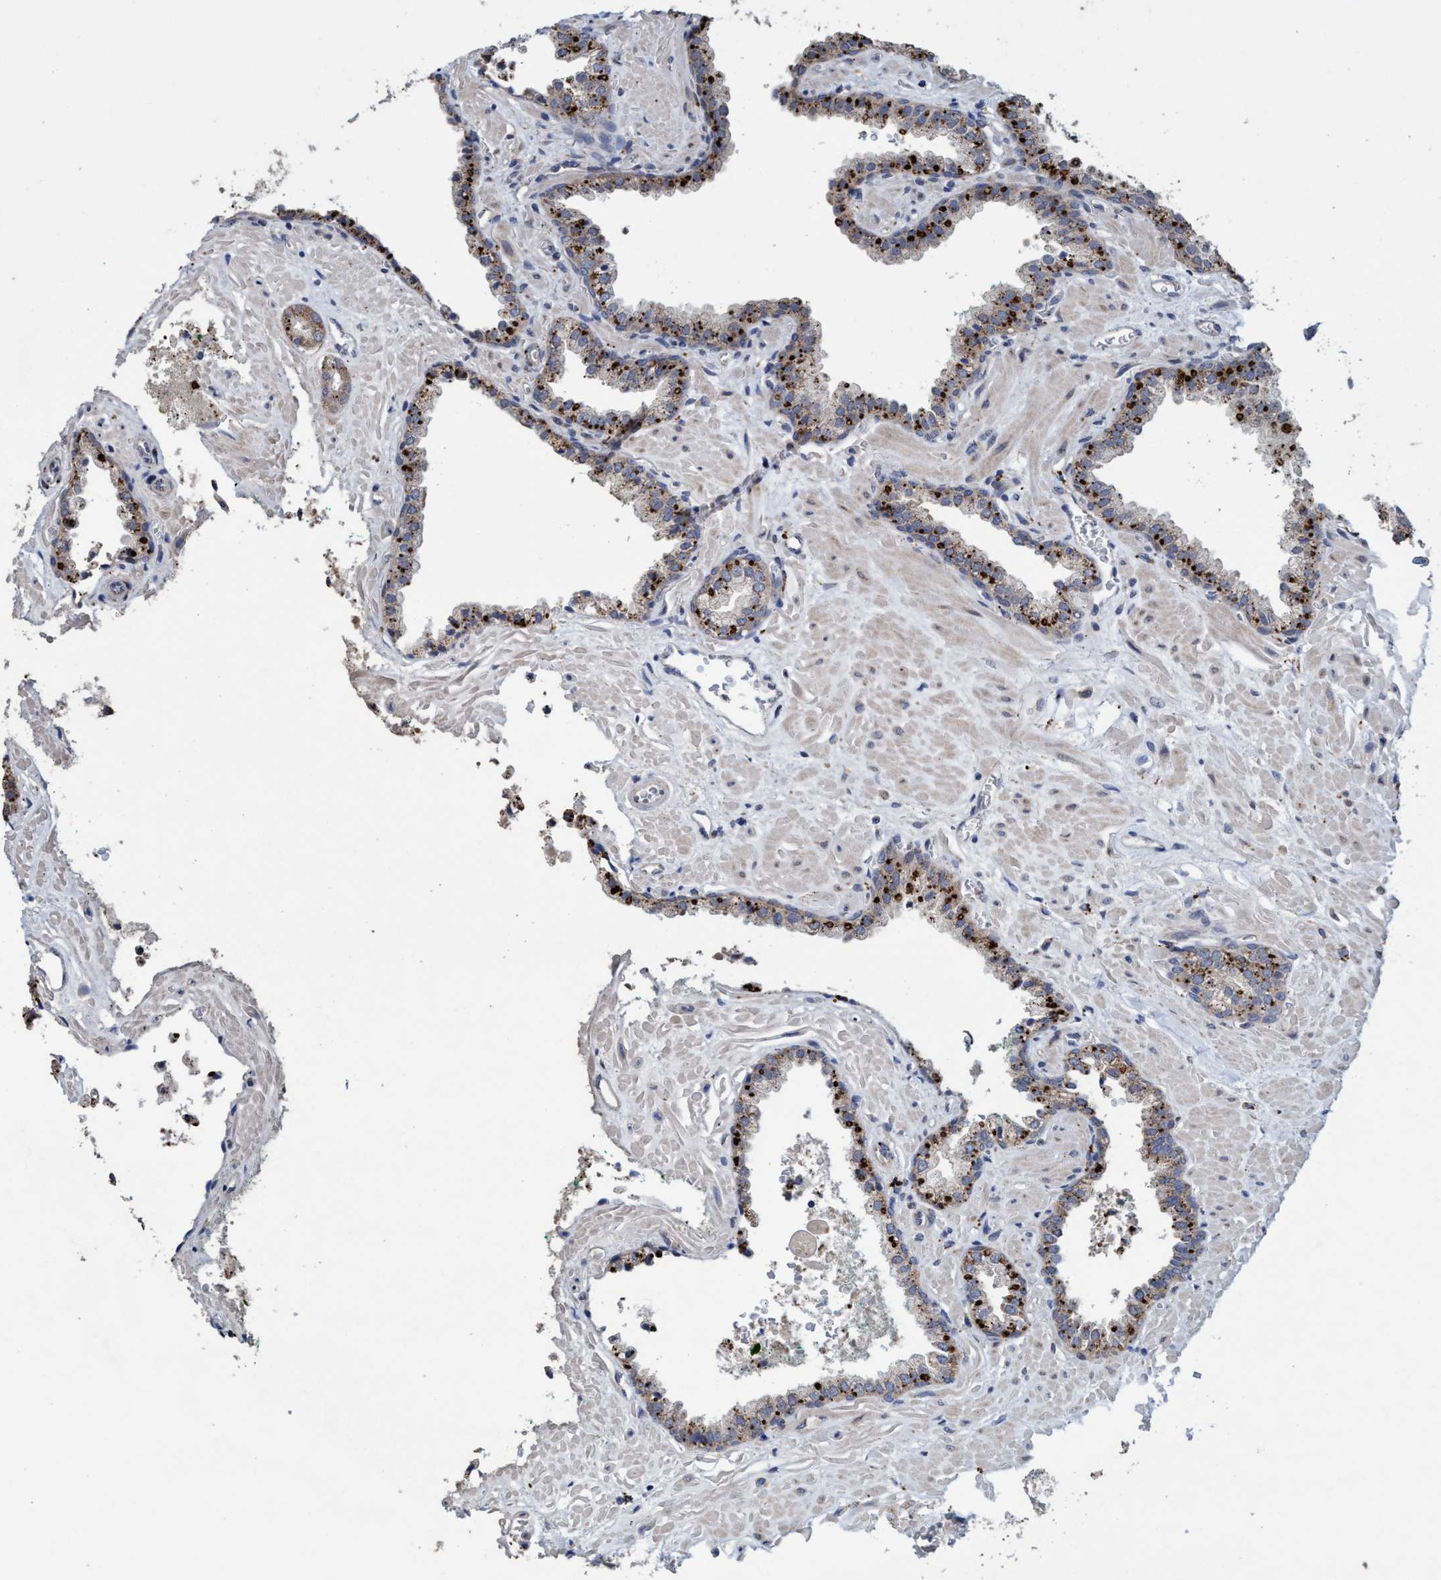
{"staining": {"intensity": "strong", "quantity": ">75%", "location": "cytoplasmic/membranous"}, "tissue": "prostate cancer", "cell_type": "Tumor cells", "image_type": "cancer", "snomed": [{"axis": "morphology", "description": "Adenocarcinoma, Low grade"}, {"axis": "topography", "description": "Prostate"}], "caption": "This photomicrograph displays immunohistochemistry (IHC) staining of adenocarcinoma (low-grade) (prostate), with high strong cytoplasmic/membranous positivity in about >75% of tumor cells.", "gene": "BBS9", "patient": {"sex": "male", "age": 71}}